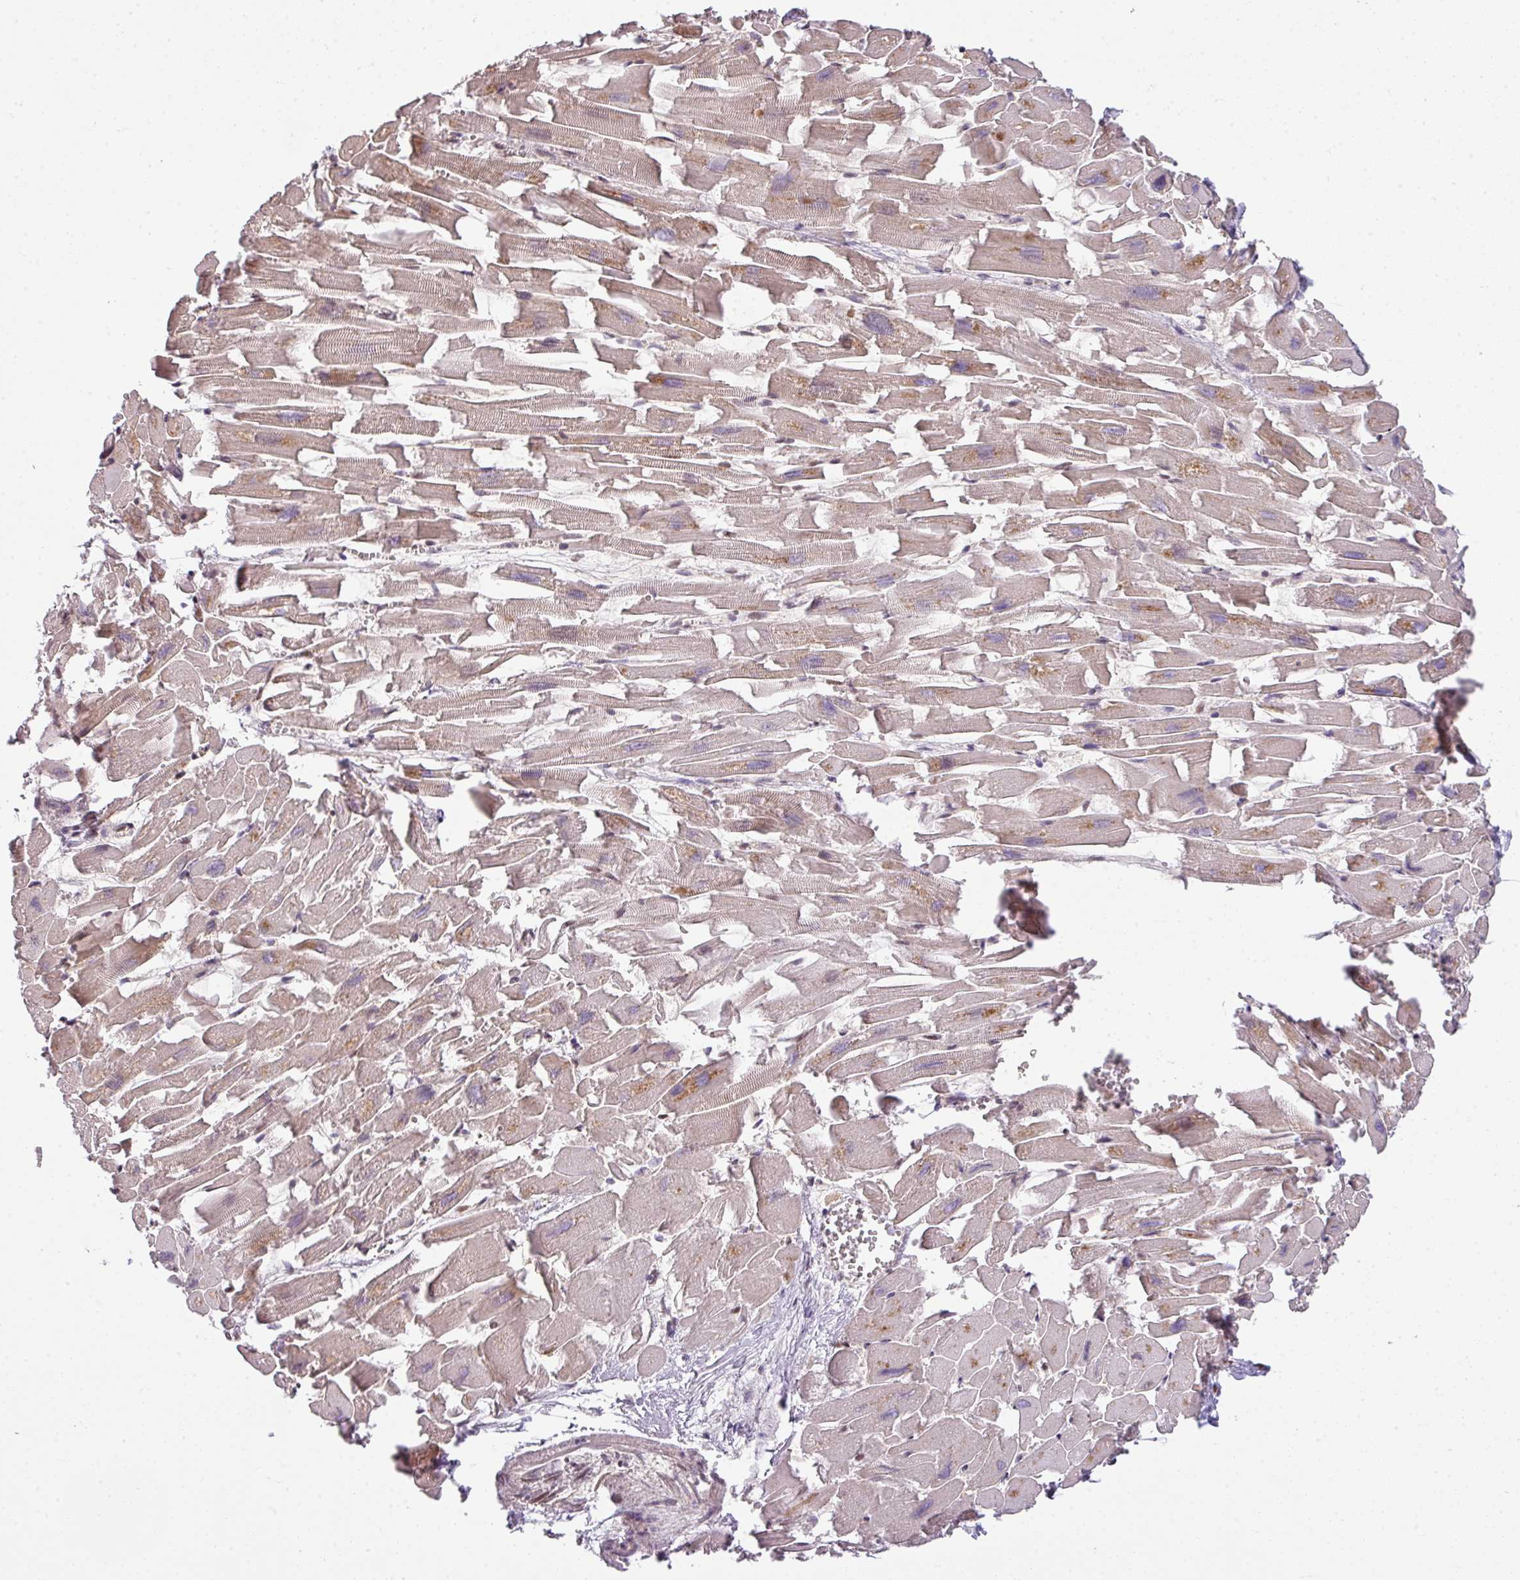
{"staining": {"intensity": "moderate", "quantity": "25%-75%", "location": "cytoplasmic/membranous"}, "tissue": "heart muscle", "cell_type": "Cardiomyocytes", "image_type": "normal", "snomed": [{"axis": "morphology", "description": "Normal tissue, NOS"}, {"axis": "topography", "description": "Heart"}], "caption": "Protein expression analysis of benign human heart muscle reveals moderate cytoplasmic/membranous expression in approximately 25%-75% of cardiomyocytes. (brown staining indicates protein expression, while blue staining denotes nuclei).", "gene": "PLK1", "patient": {"sex": "female", "age": 64}}